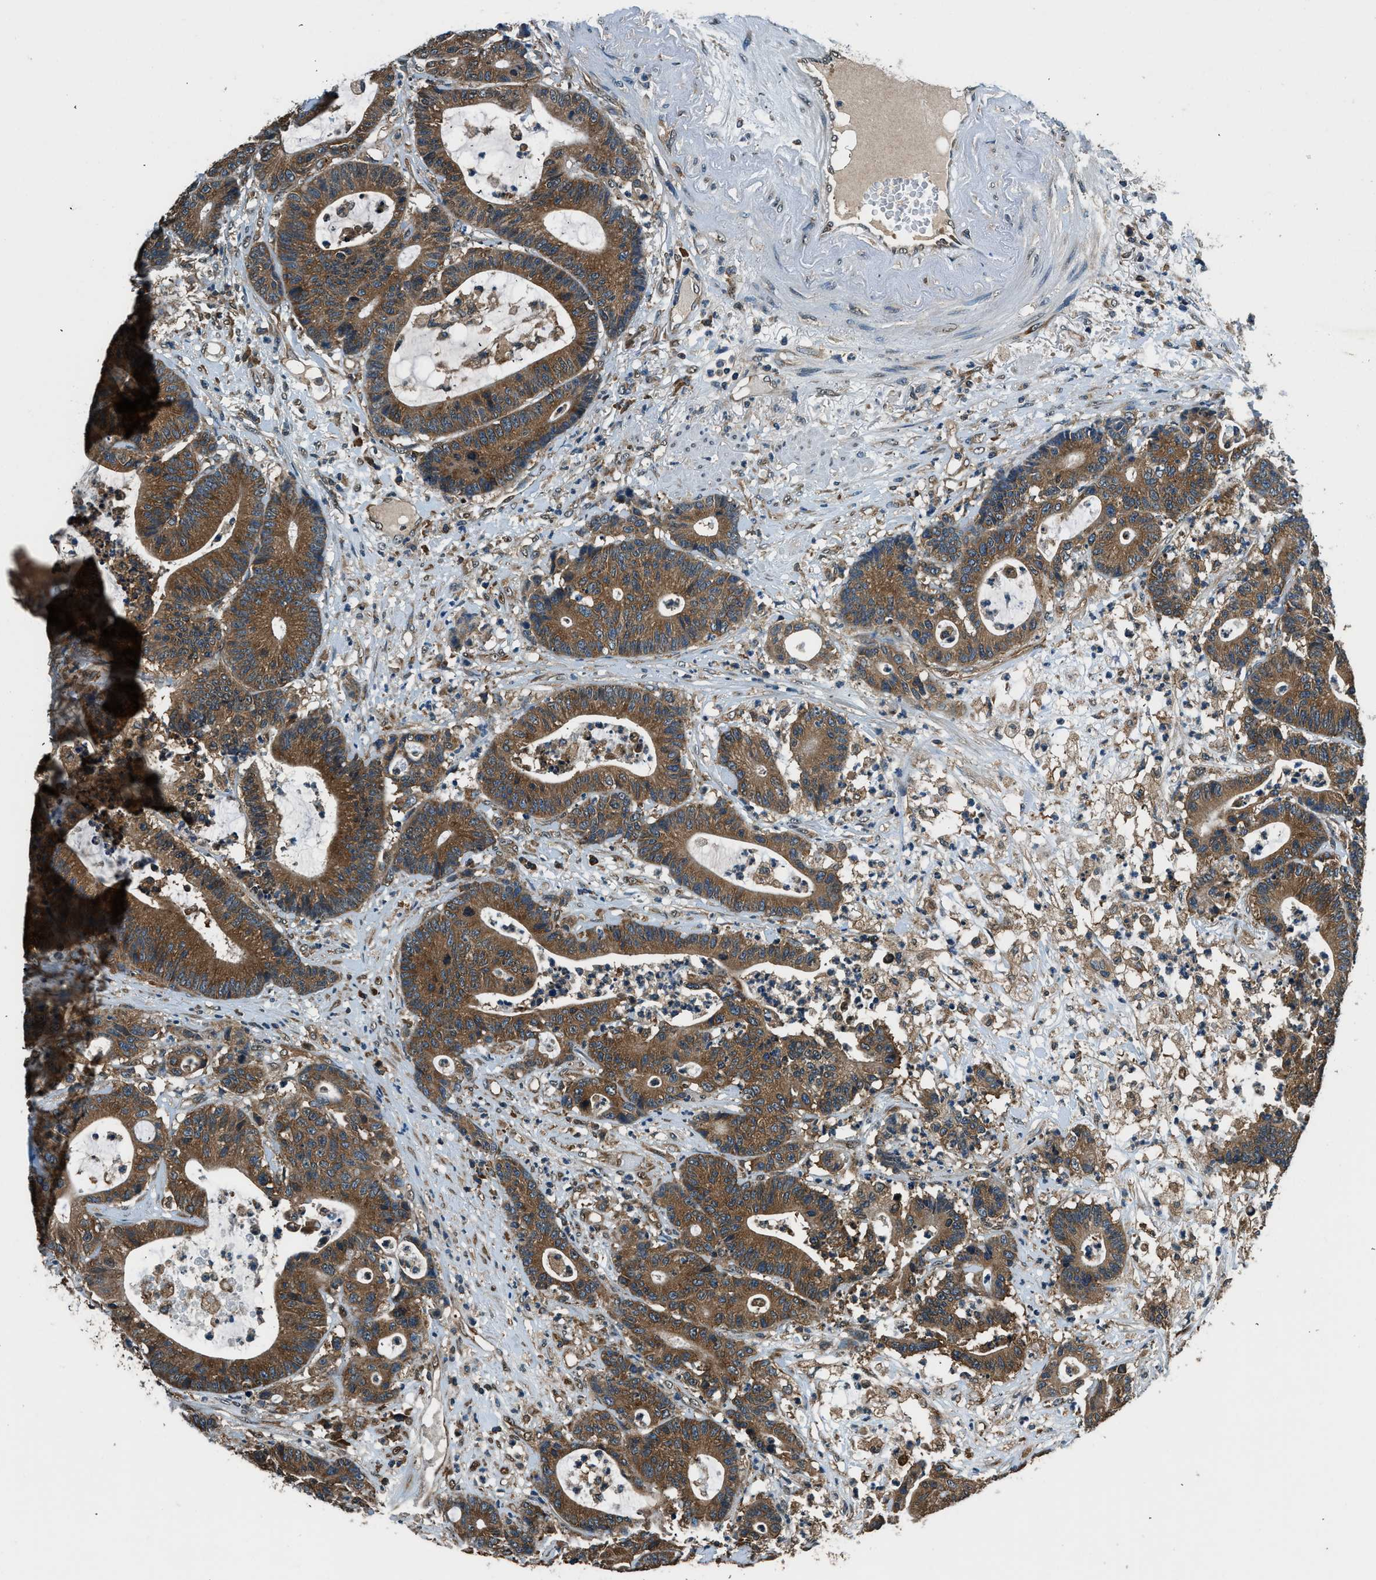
{"staining": {"intensity": "moderate", "quantity": ">75%", "location": "cytoplasmic/membranous"}, "tissue": "colorectal cancer", "cell_type": "Tumor cells", "image_type": "cancer", "snomed": [{"axis": "morphology", "description": "Adenocarcinoma, NOS"}, {"axis": "topography", "description": "Colon"}], "caption": "Protein staining demonstrates moderate cytoplasmic/membranous expression in approximately >75% of tumor cells in colorectal cancer.", "gene": "ARFGAP2", "patient": {"sex": "female", "age": 84}}